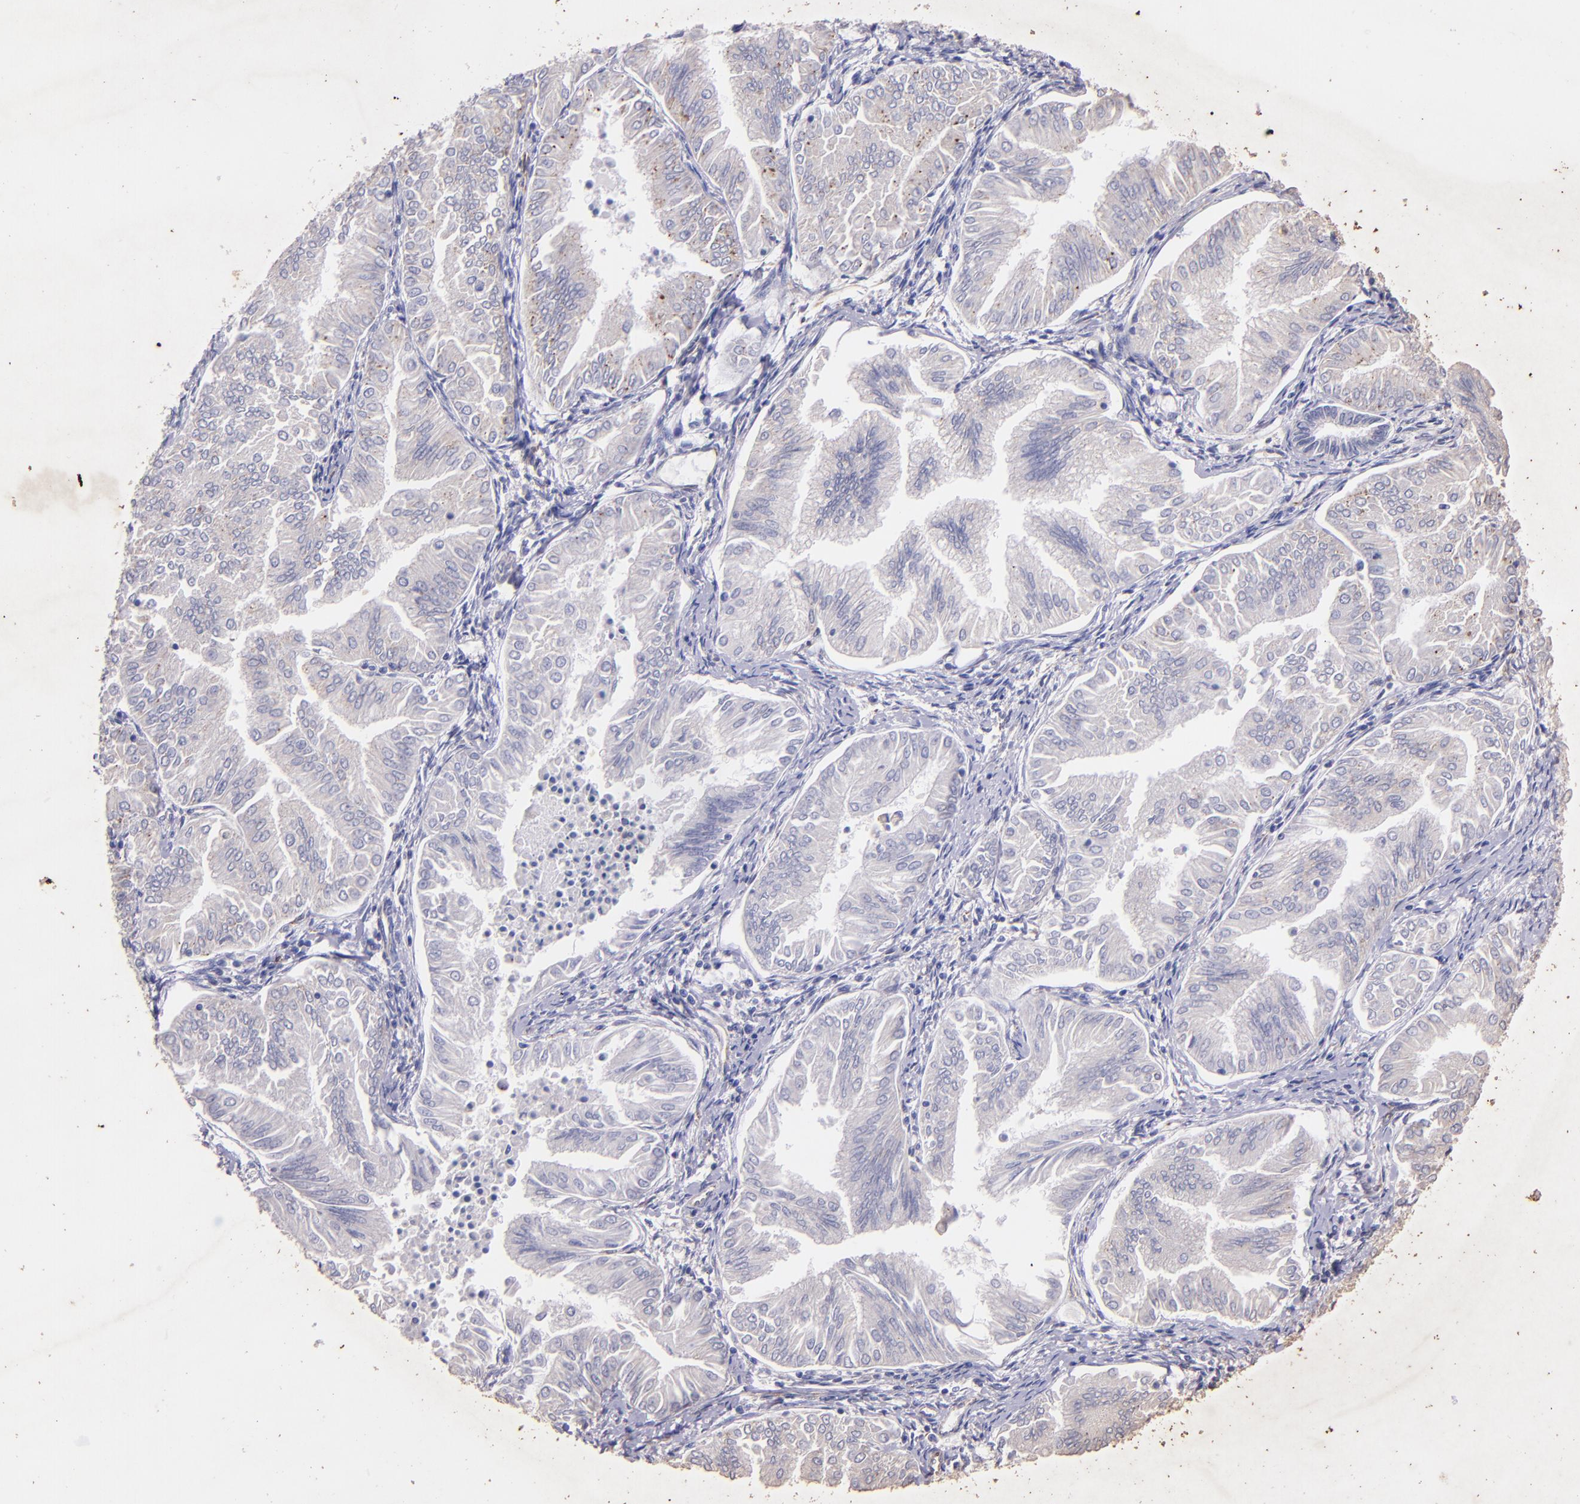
{"staining": {"intensity": "weak", "quantity": "25%-75%", "location": "cytoplasmic/membranous"}, "tissue": "endometrial cancer", "cell_type": "Tumor cells", "image_type": "cancer", "snomed": [{"axis": "morphology", "description": "Adenocarcinoma, NOS"}, {"axis": "topography", "description": "Endometrium"}], "caption": "This is an image of immunohistochemistry (IHC) staining of endometrial cancer, which shows weak positivity in the cytoplasmic/membranous of tumor cells.", "gene": "RET", "patient": {"sex": "female", "age": 53}}